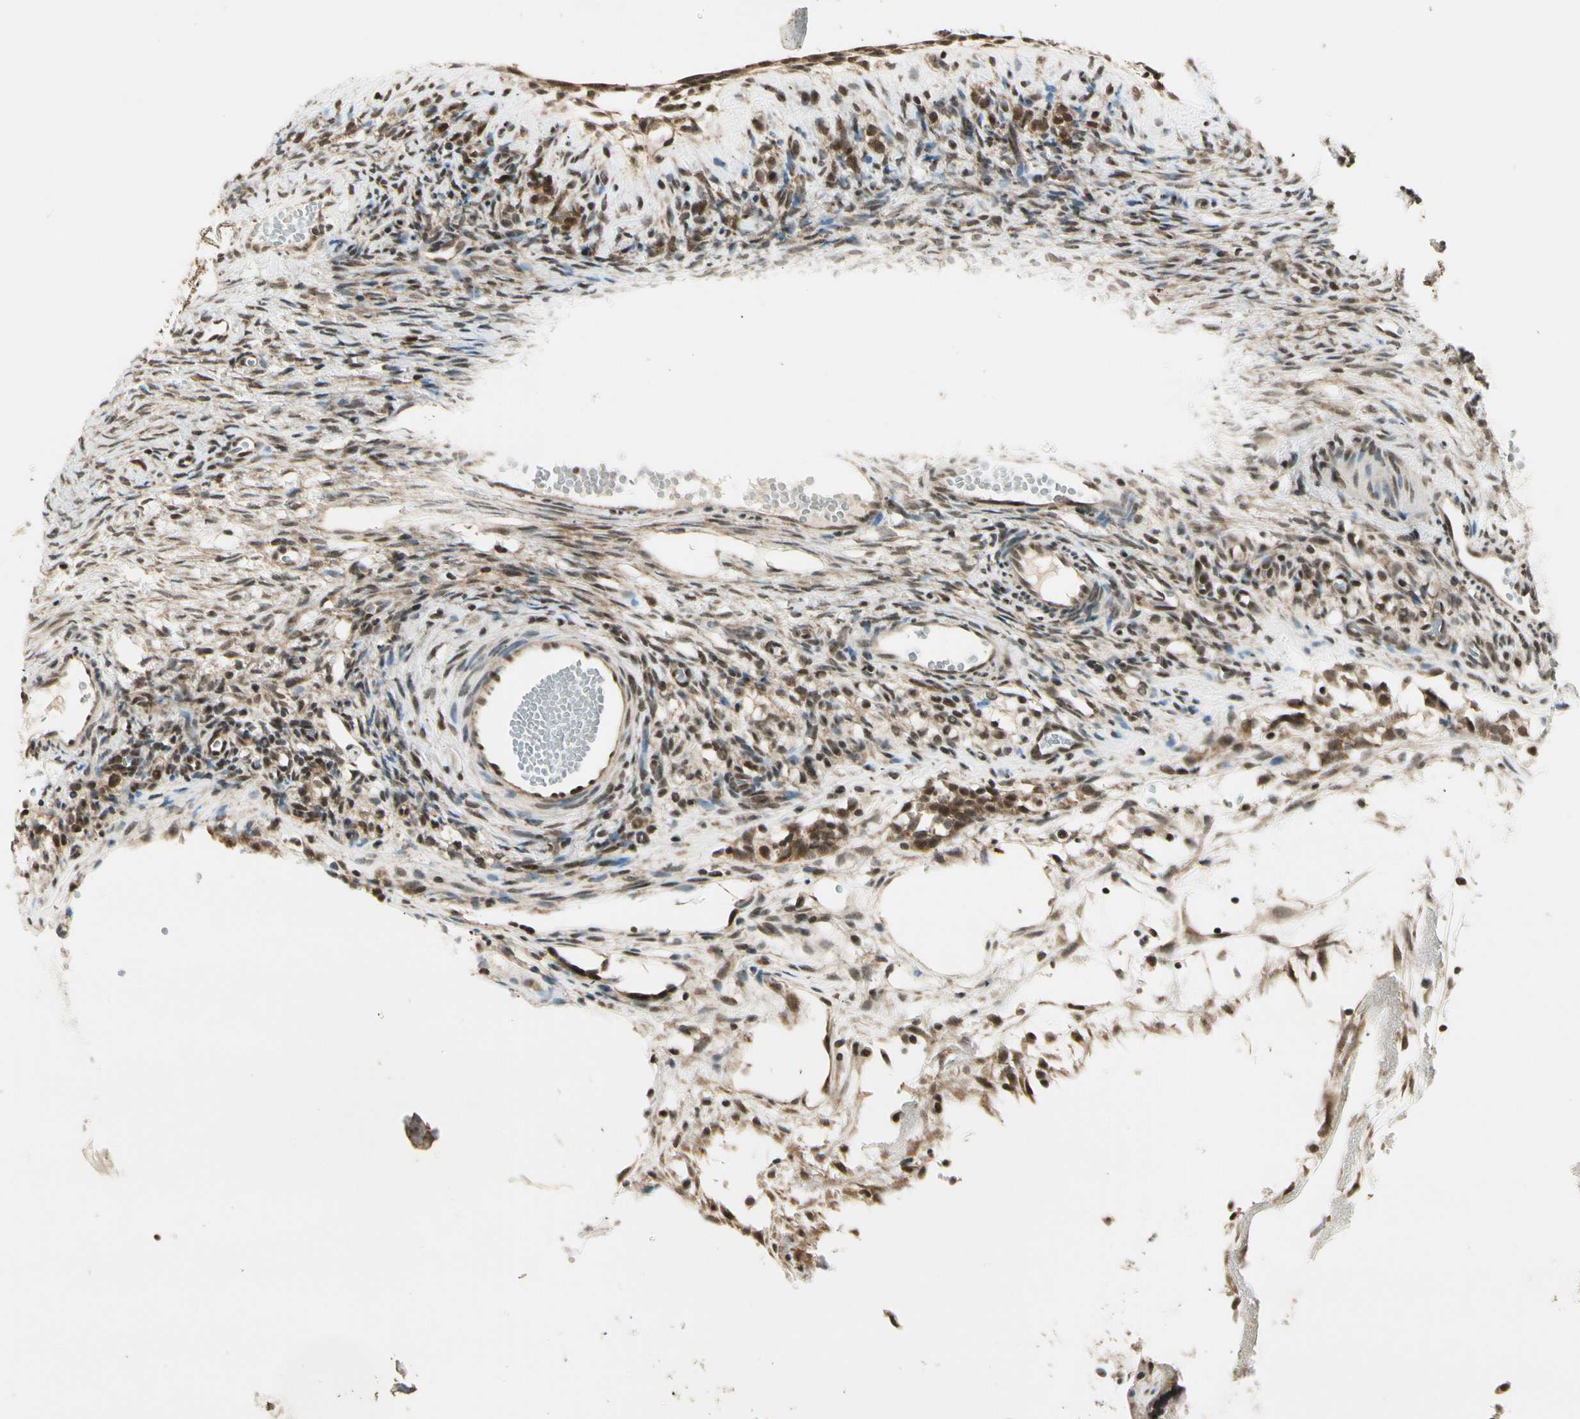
{"staining": {"intensity": "moderate", "quantity": "25%-75%", "location": "nuclear"}, "tissue": "ovary", "cell_type": "Ovarian stroma cells", "image_type": "normal", "snomed": [{"axis": "morphology", "description": "Normal tissue, NOS"}, {"axis": "topography", "description": "Ovary"}], "caption": "This is a histology image of IHC staining of unremarkable ovary, which shows moderate positivity in the nuclear of ovarian stroma cells.", "gene": "SMN2", "patient": {"sex": "female", "age": 35}}